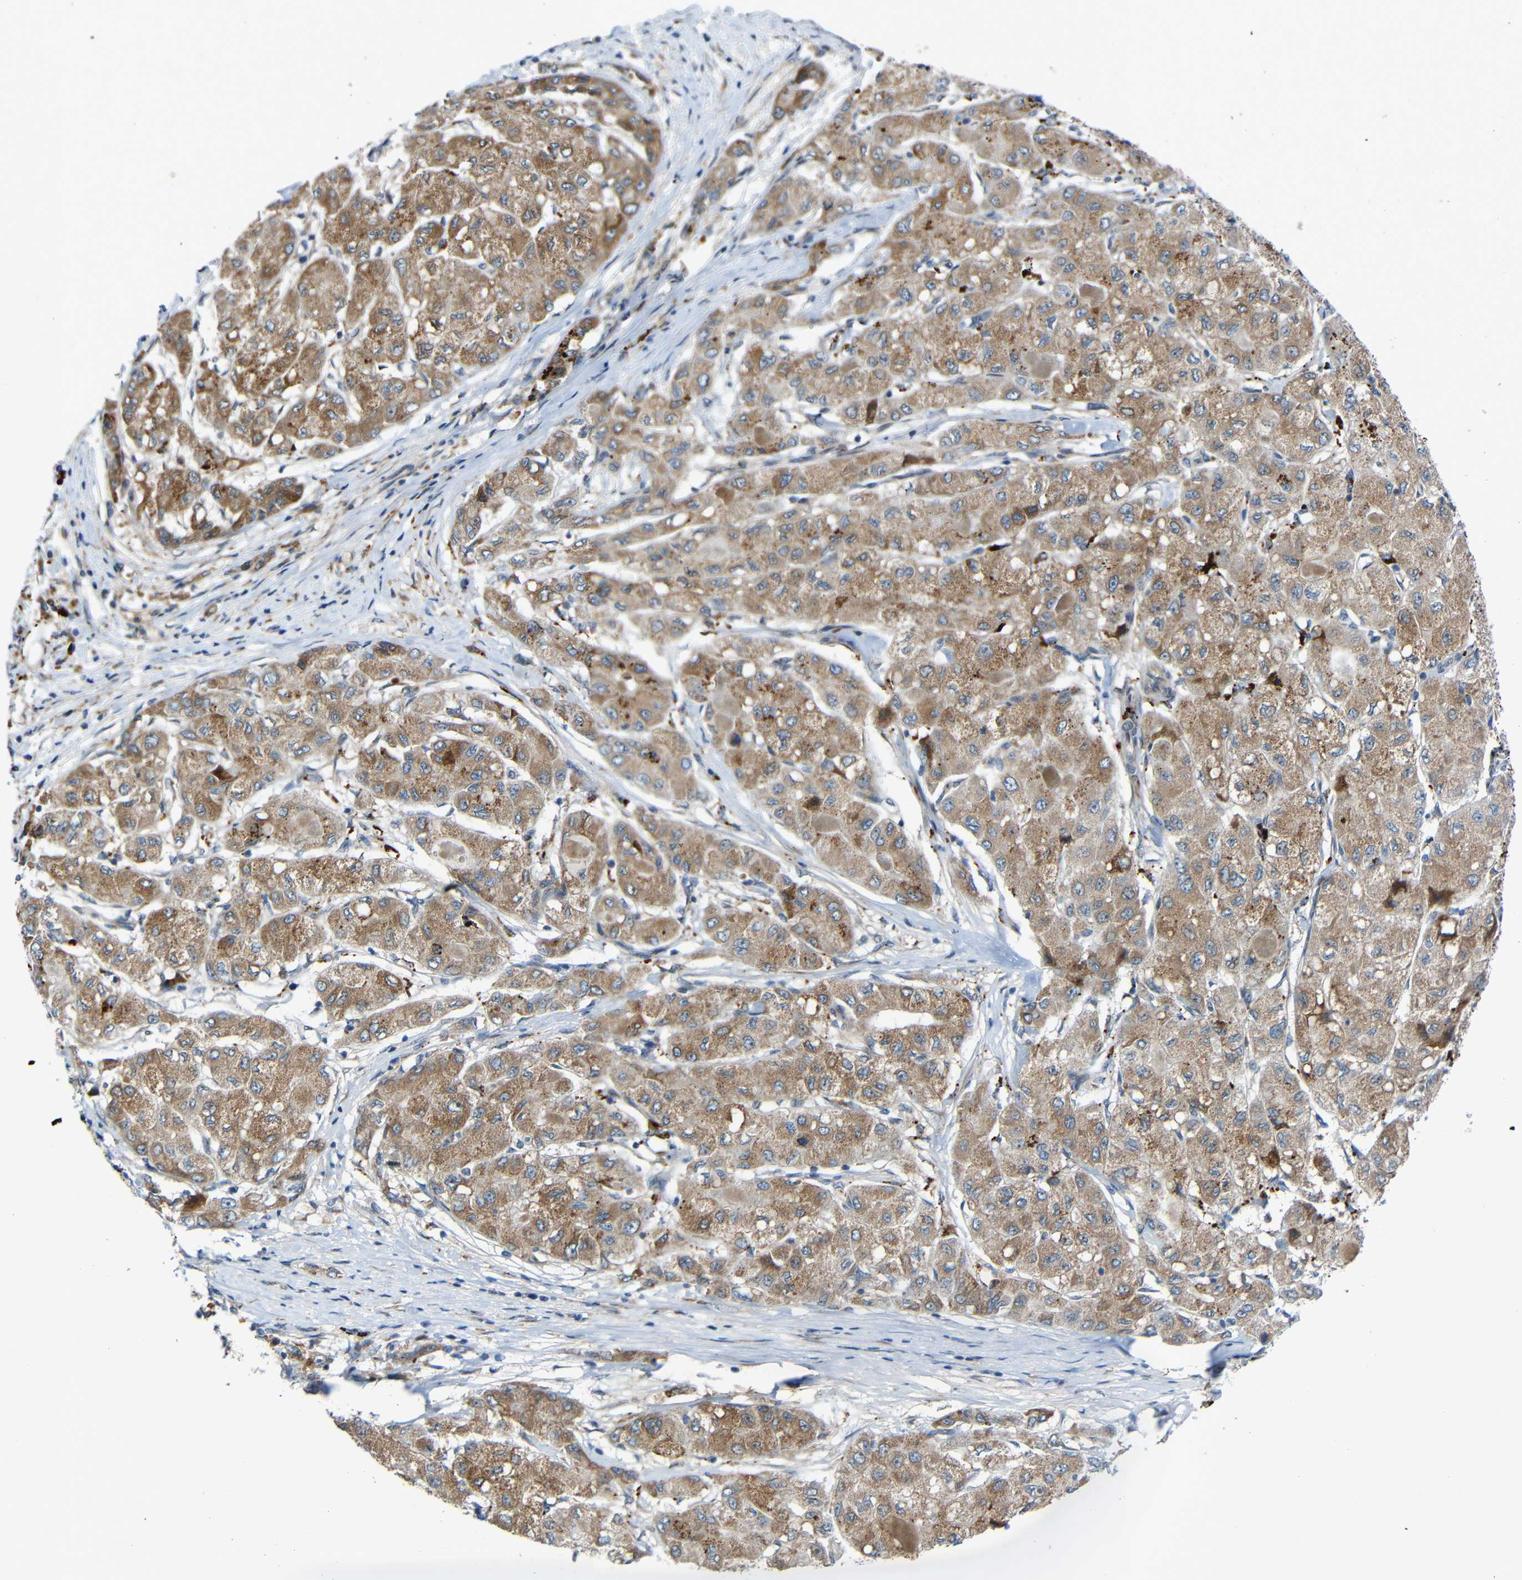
{"staining": {"intensity": "moderate", "quantity": ">75%", "location": "cytoplasmic/membranous"}, "tissue": "liver cancer", "cell_type": "Tumor cells", "image_type": "cancer", "snomed": [{"axis": "morphology", "description": "Carcinoma, Hepatocellular, NOS"}, {"axis": "topography", "description": "Liver"}], "caption": "Immunohistochemical staining of human liver cancer (hepatocellular carcinoma) displays medium levels of moderate cytoplasmic/membranous staining in about >75% of tumor cells.", "gene": "TMEM25", "patient": {"sex": "male", "age": 80}}